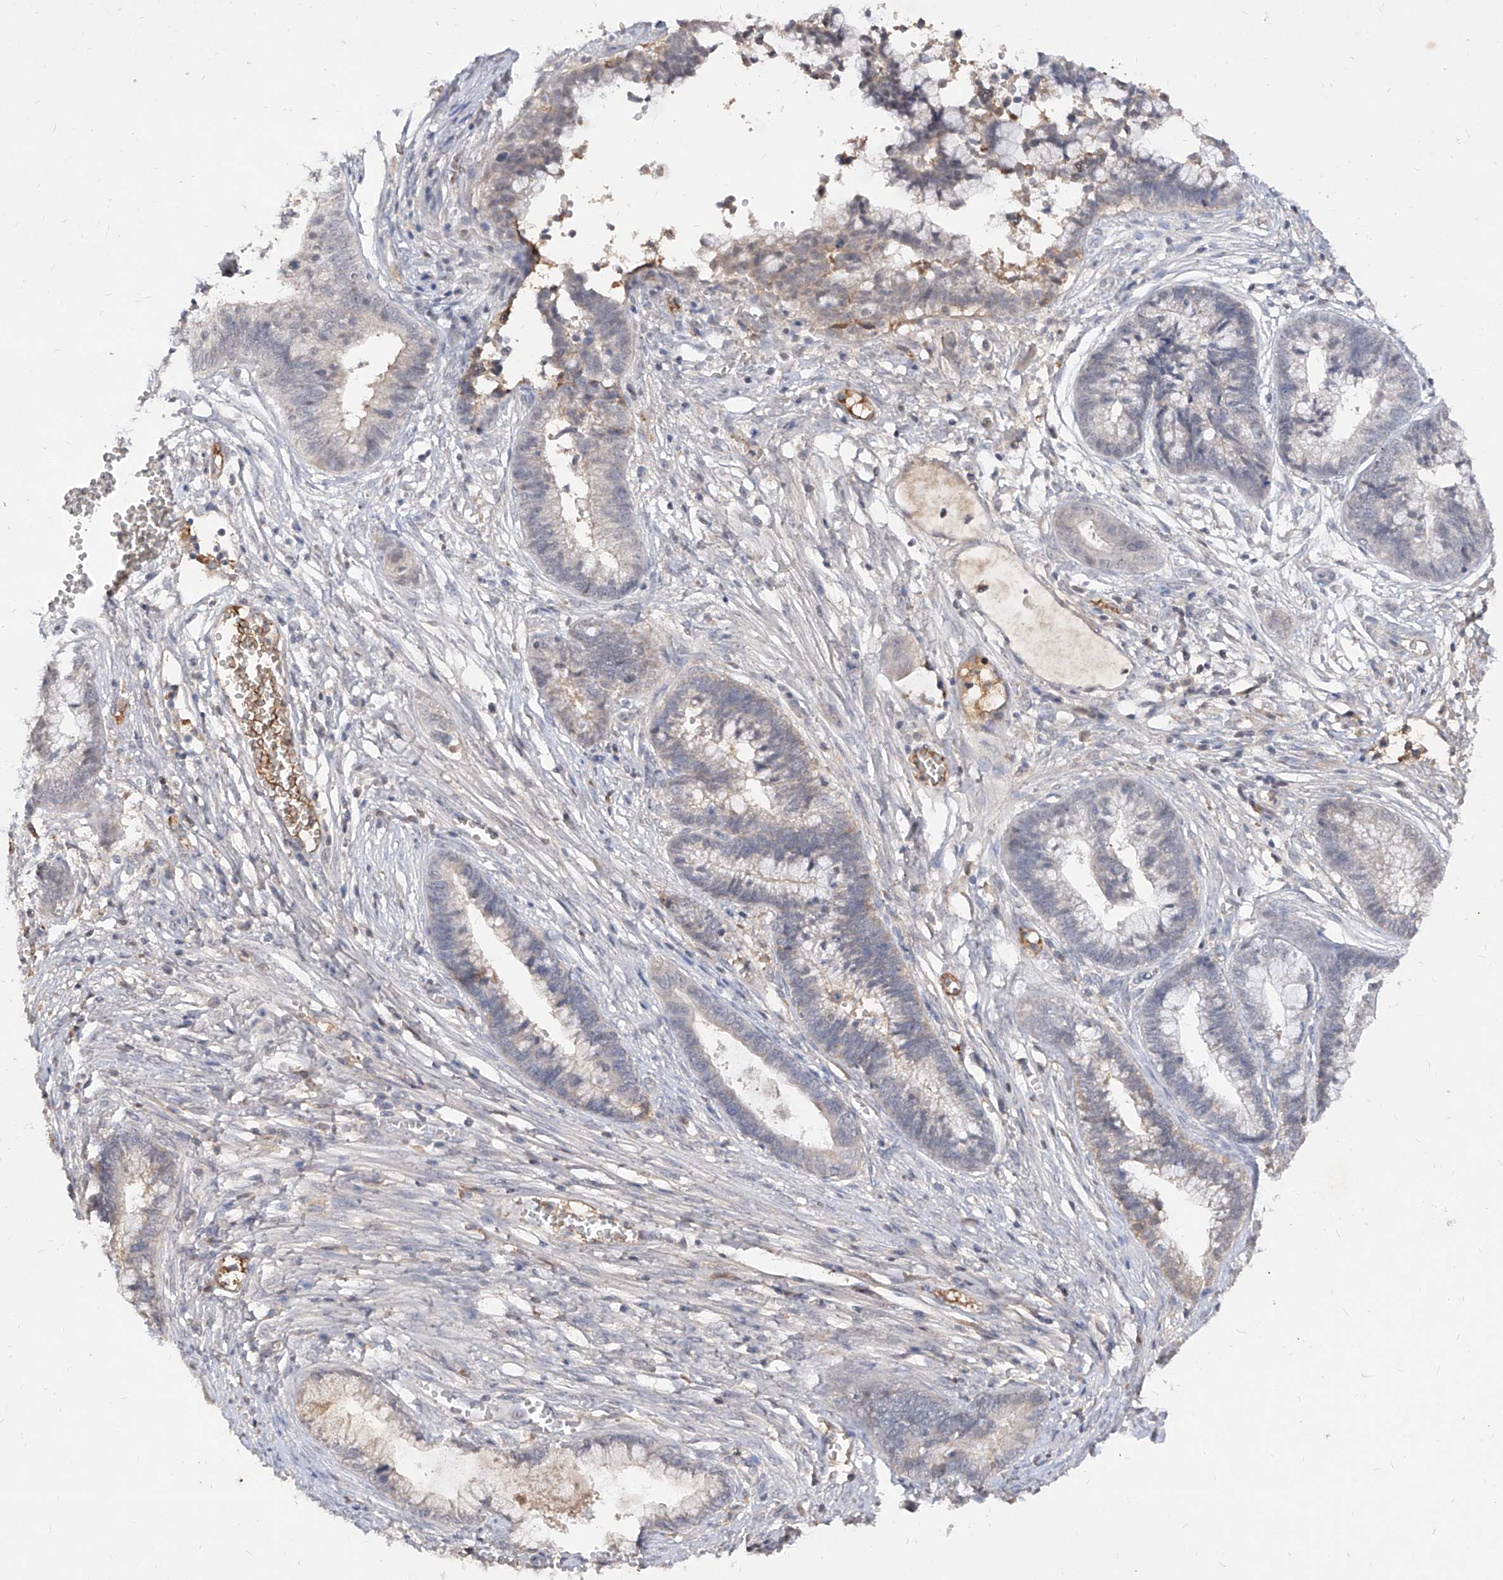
{"staining": {"intensity": "negative", "quantity": "none", "location": "none"}, "tissue": "cervical cancer", "cell_type": "Tumor cells", "image_type": "cancer", "snomed": [{"axis": "morphology", "description": "Adenocarcinoma, NOS"}, {"axis": "topography", "description": "Cervix"}], "caption": "This is a image of immunohistochemistry staining of cervical adenocarcinoma, which shows no staining in tumor cells.", "gene": "C4A", "patient": {"sex": "female", "age": 44}}